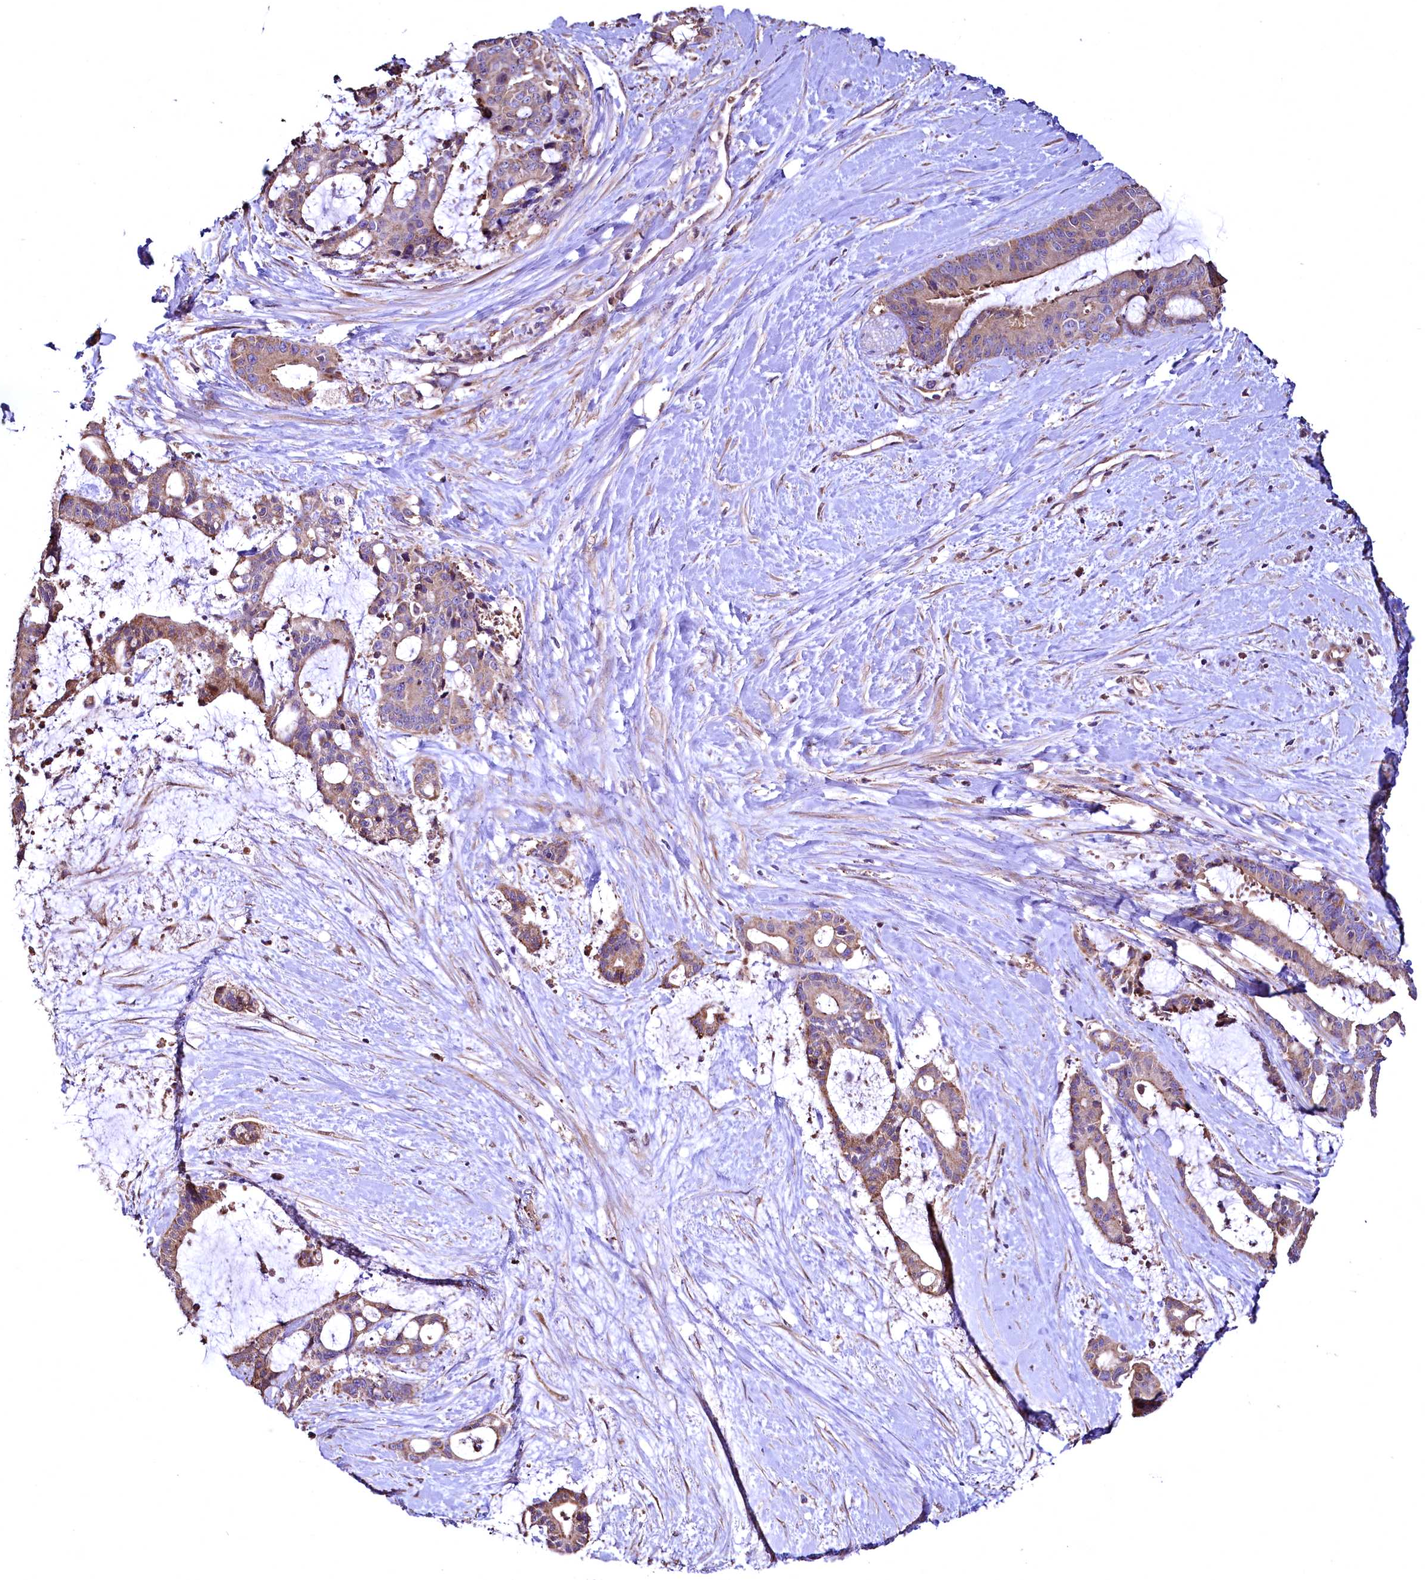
{"staining": {"intensity": "moderate", "quantity": ">75%", "location": "cytoplasmic/membranous"}, "tissue": "liver cancer", "cell_type": "Tumor cells", "image_type": "cancer", "snomed": [{"axis": "morphology", "description": "Normal tissue, NOS"}, {"axis": "morphology", "description": "Cholangiocarcinoma"}, {"axis": "topography", "description": "Liver"}, {"axis": "topography", "description": "Peripheral nerve tissue"}], "caption": "Immunohistochemical staining of human liver cholangiocarcinoma displays medium levels of moderate cytoplasmic/membranous positivity in about >75% of tumor cells.", "gene": "TBCEL", "patient": {"sex": "female", "age": 73}}